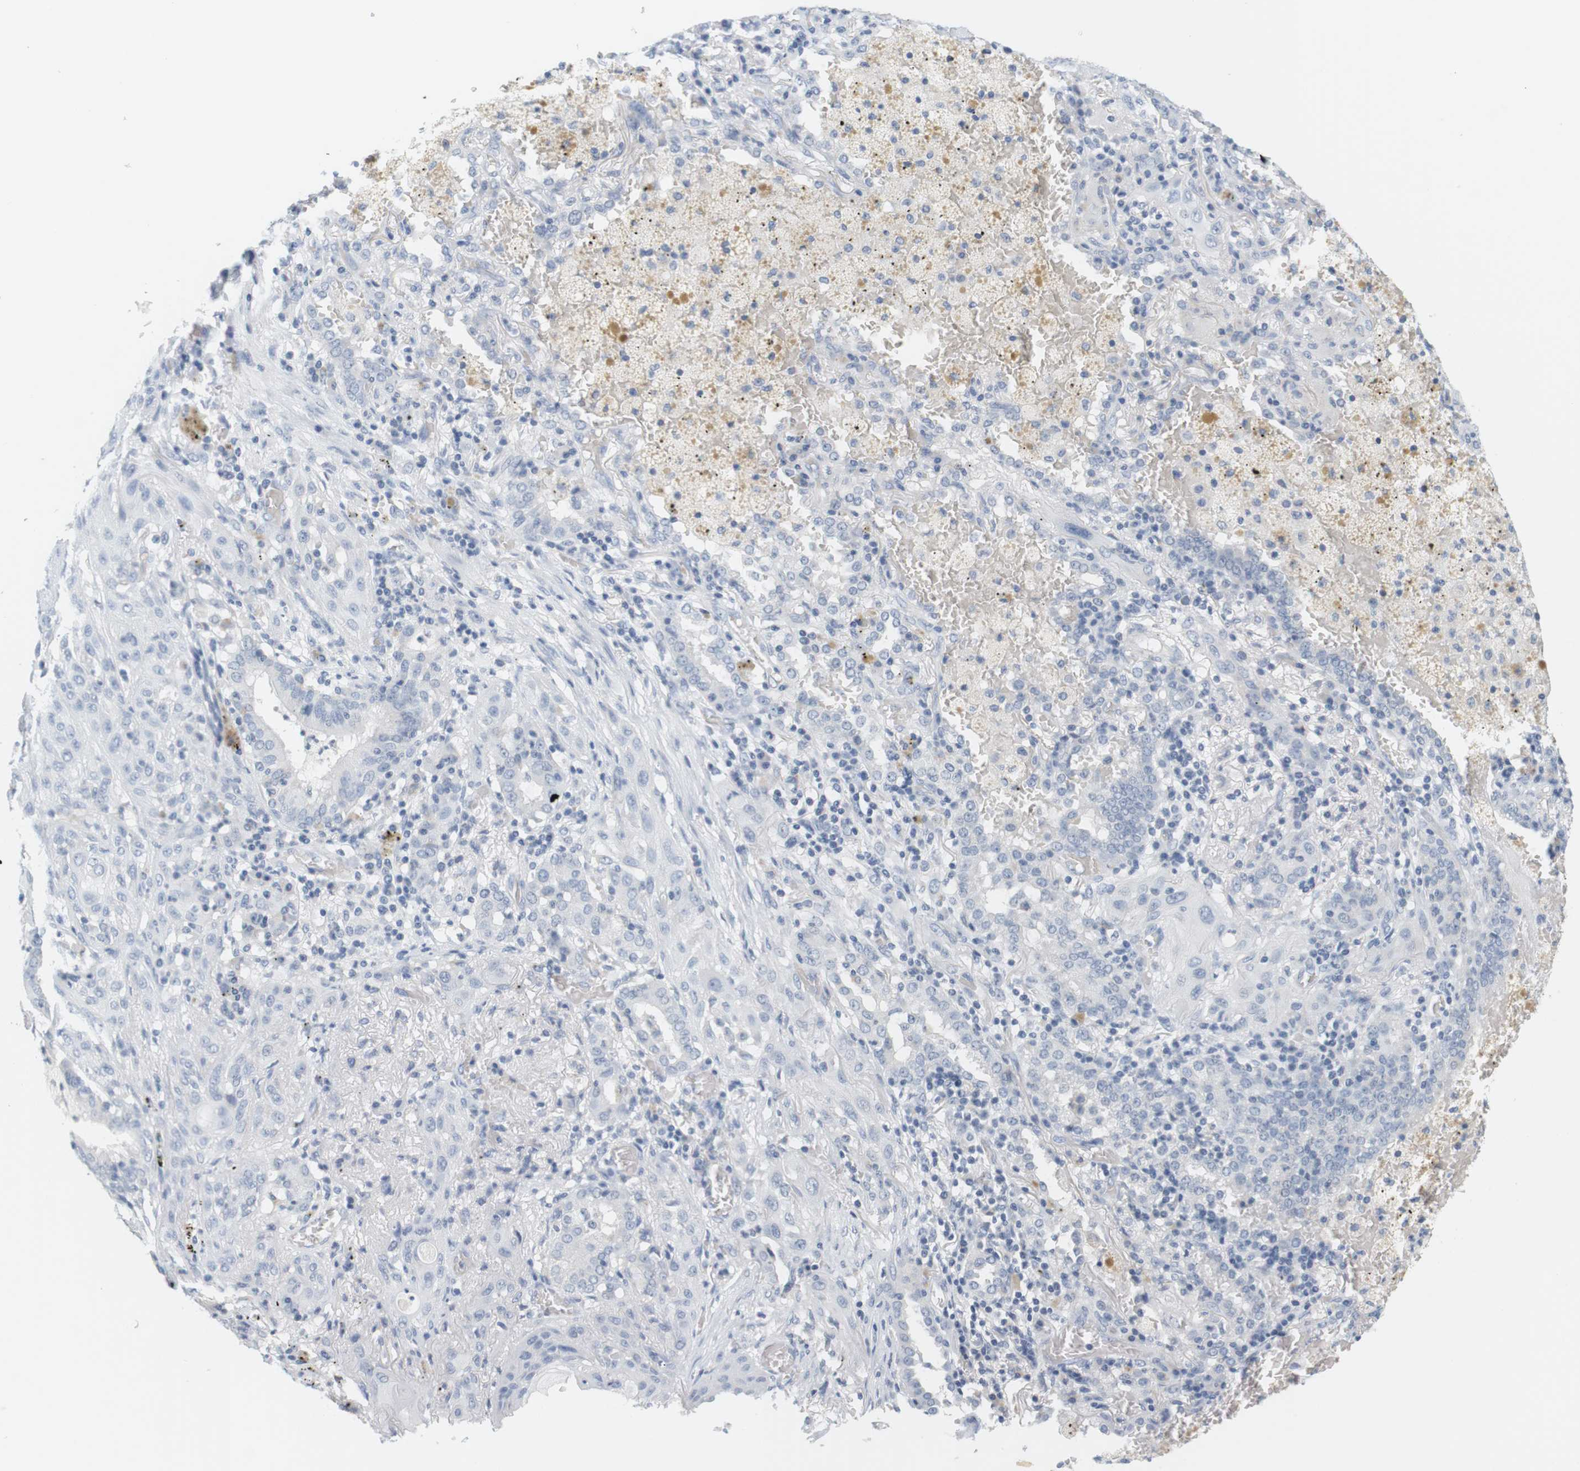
{"staining": {"intensity": "negative", "quantity": "none", "location": "none"}, "tissue": "lung cancer", "cell_type": "Tumor cells", "image_type": "cancer", "snomed": [{"axis": "morphology", "description": "Squamous cell carcinoma, NOS"}, {"axis": "topography", "description": "Lung"}], "caption": "Tumor cells show no significant protein staining in lung cancer (squamous cell carcinoma).", "gene": "OPRM1", "patient": {"sex": "female", "age": 47}}